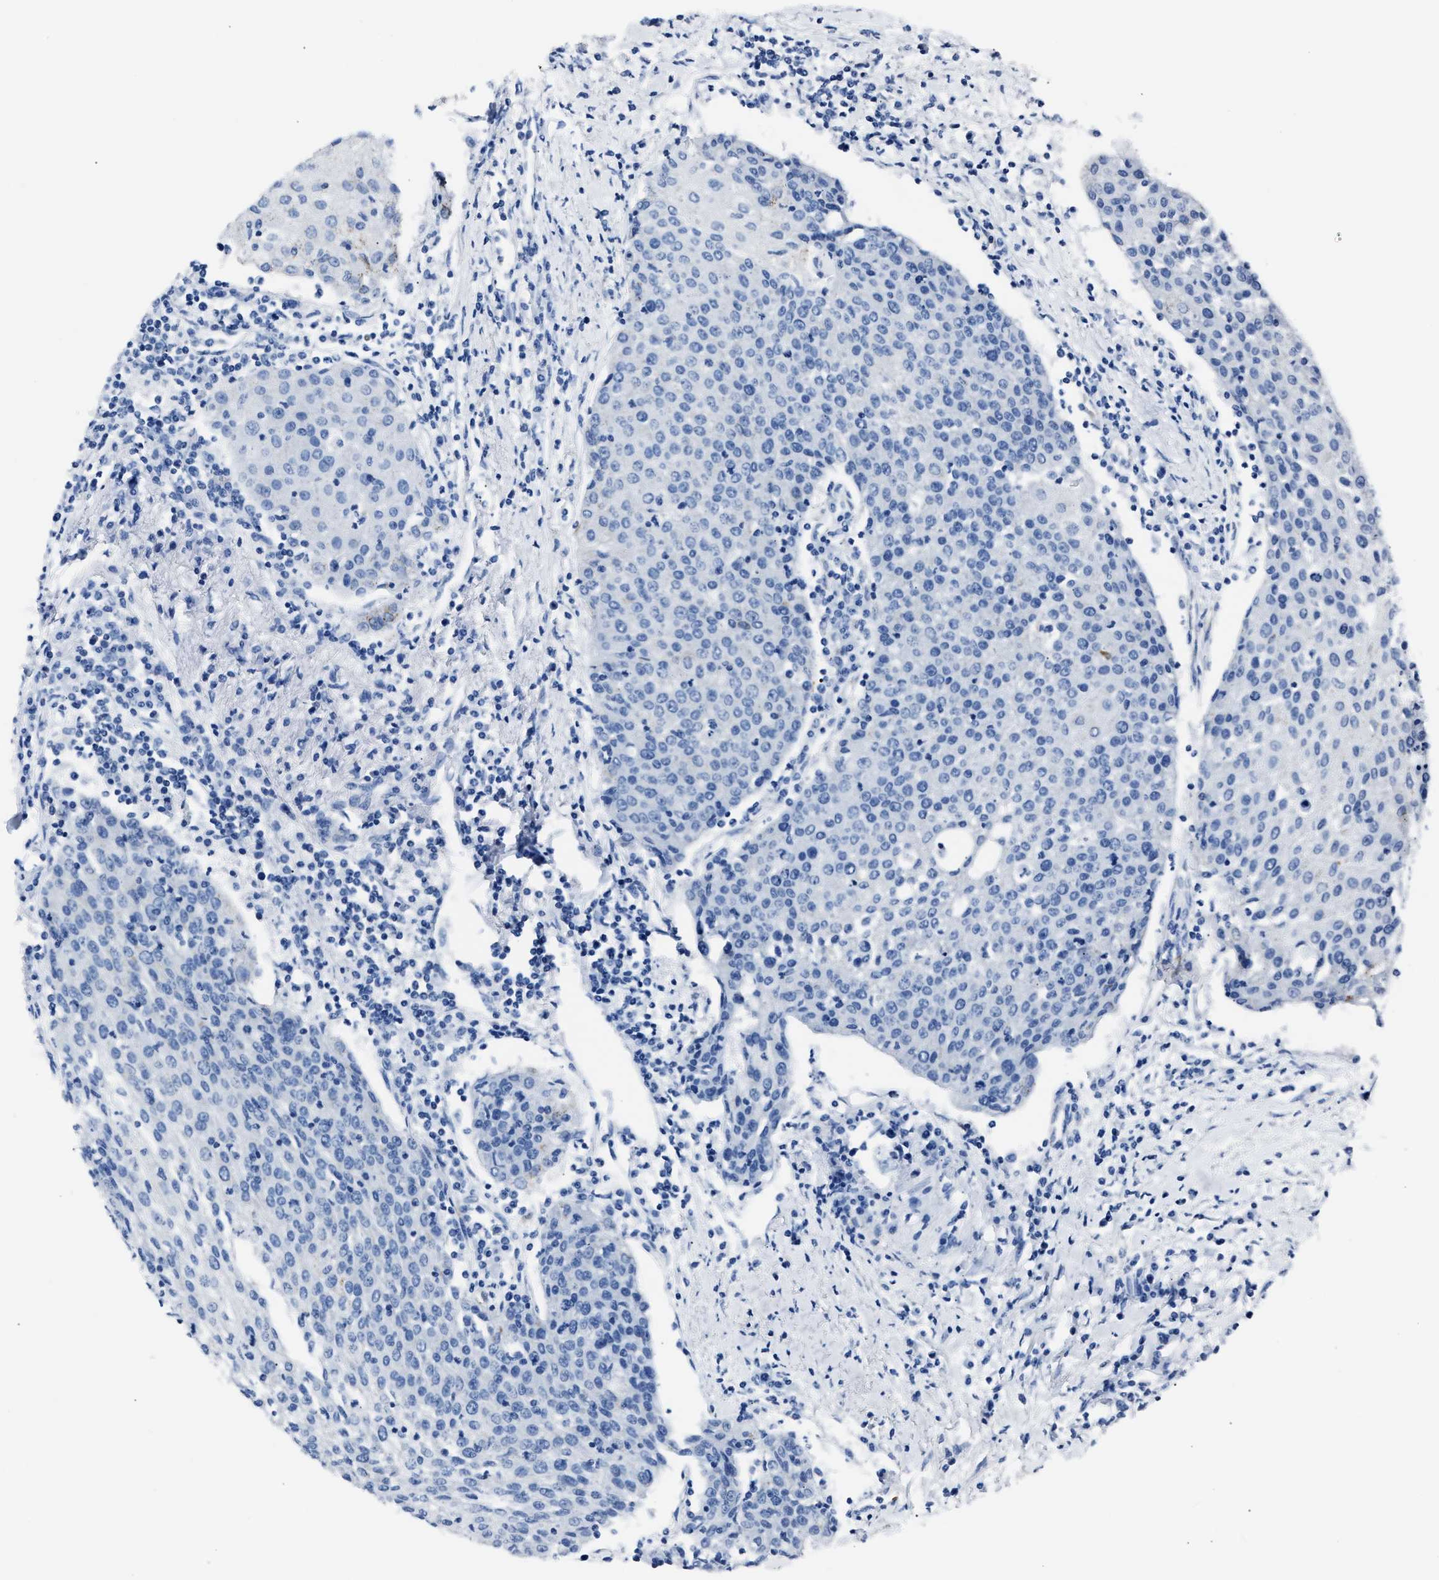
{"staining": {"intensity": "negative", "quantity": "none", "location": "none"}, "tissue": "urothelial cancer", "cell_type": "Tumor cells", "image_type": "cancer", "snomed": [{"axis": "morphology", "description": "Urothelial carcinoma, High grade"}, {"axis": "topography", "description": "Urinary bladder"}], "caption": "Histopathology image shows no significant protein staining in tumor cells of urothelial cancer. Nuclei are stained in blue.", "gene": "AMACR", "patient": {"sex": "female", "age": 85}}